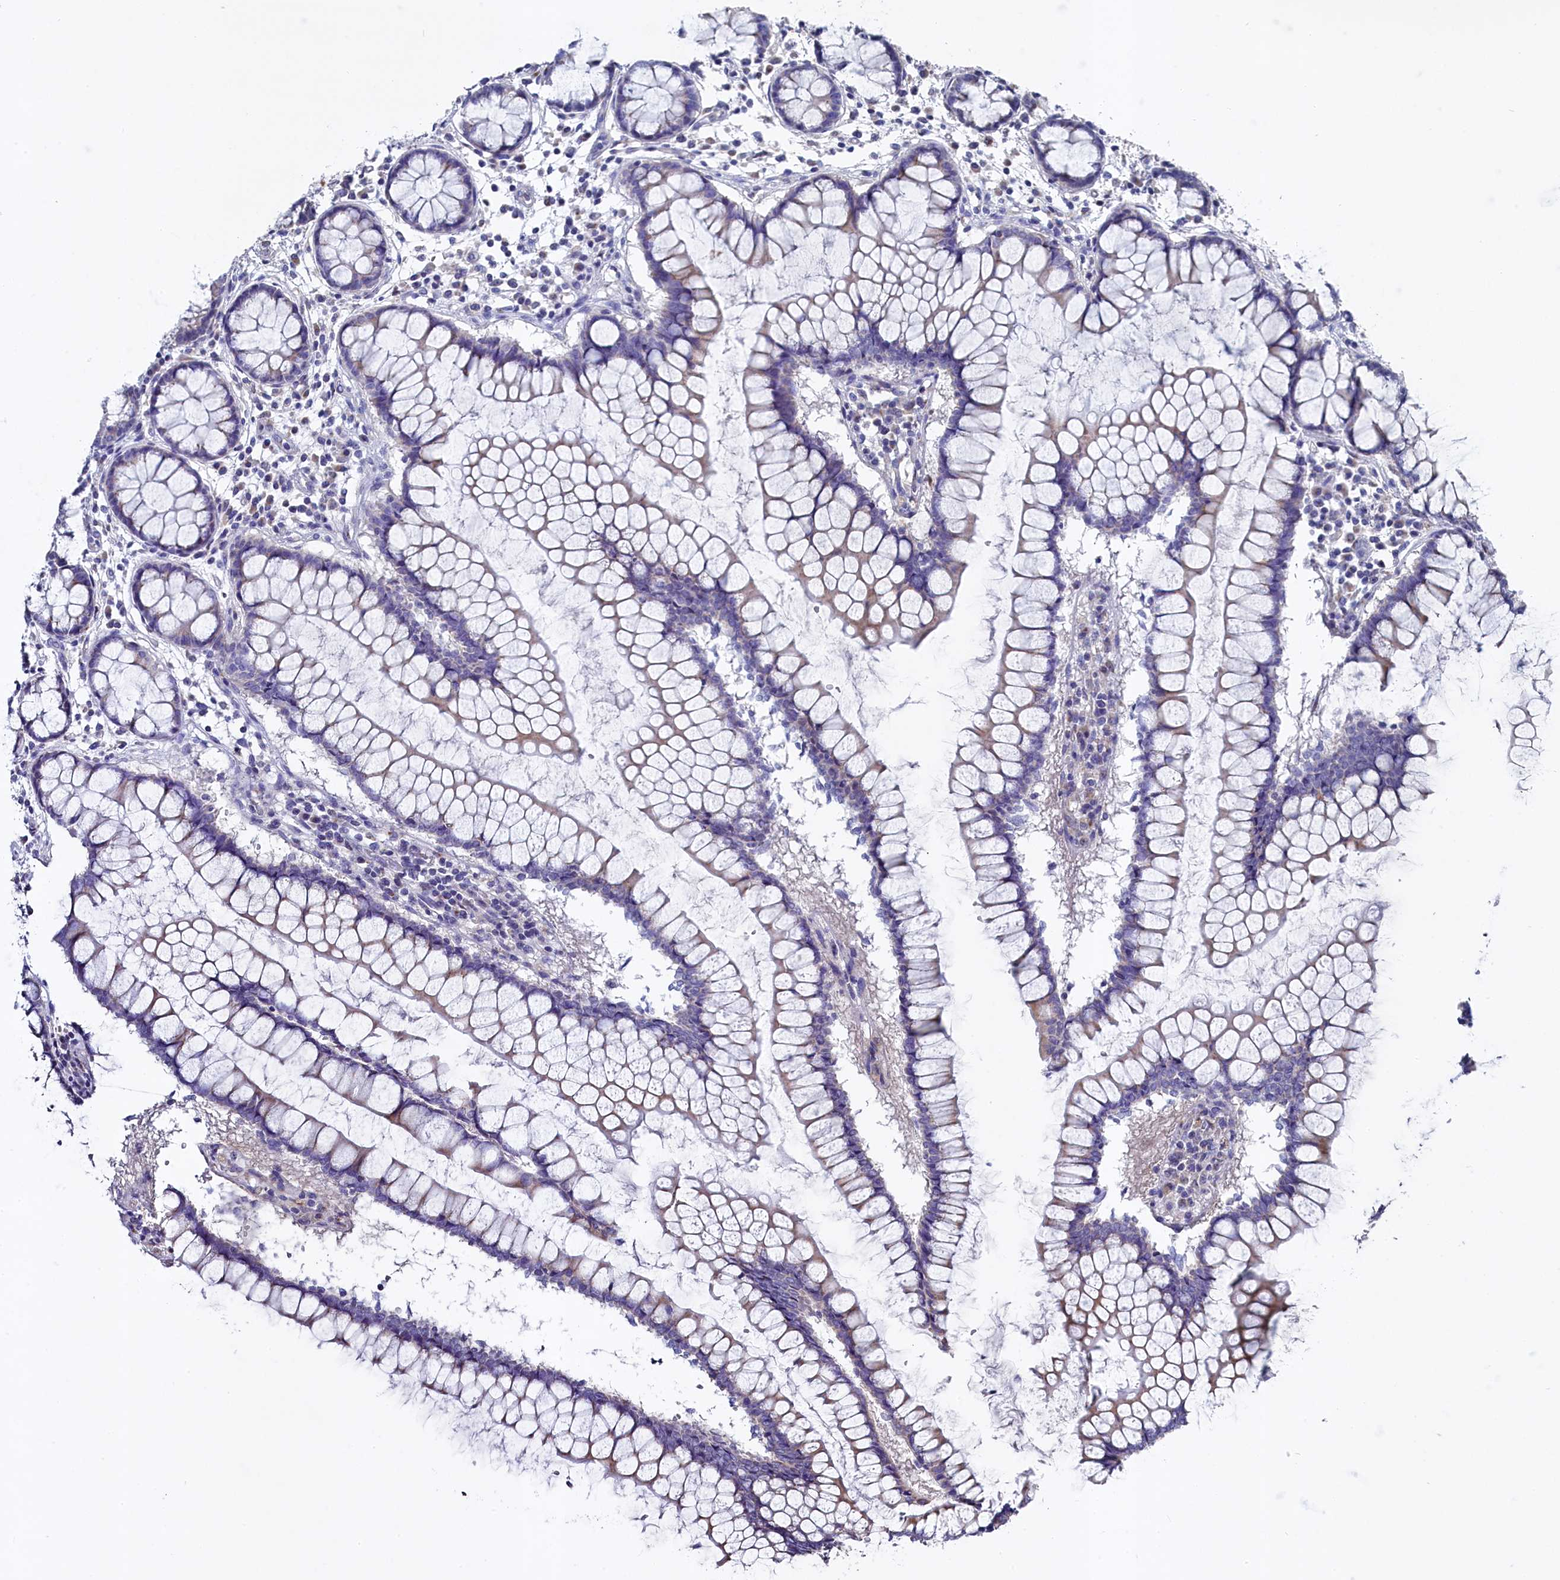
{"staining": {"intensity": "moderate", "quantity": "25%-75%", "location": "cytoplasmic/membranous"}, "tissue": "colon", "cell_type": "Glandular cells", "image_type": "normal", "snomed": [{"axis": "morphology", "description": "Normal tissue, NOS"}, {"axis": "morphology", "description": "Adenocarcinoma, NOS"}, {"axis": "topography", "description": "Colon"}], "caption": "This is an image of immunohistochemistry staining of normal colon, which shows moderate staining in the cytoplasmic/membranous of glandular cells.", "gene": "GPR108", "patient": {"sex": "female", "age": 55}}